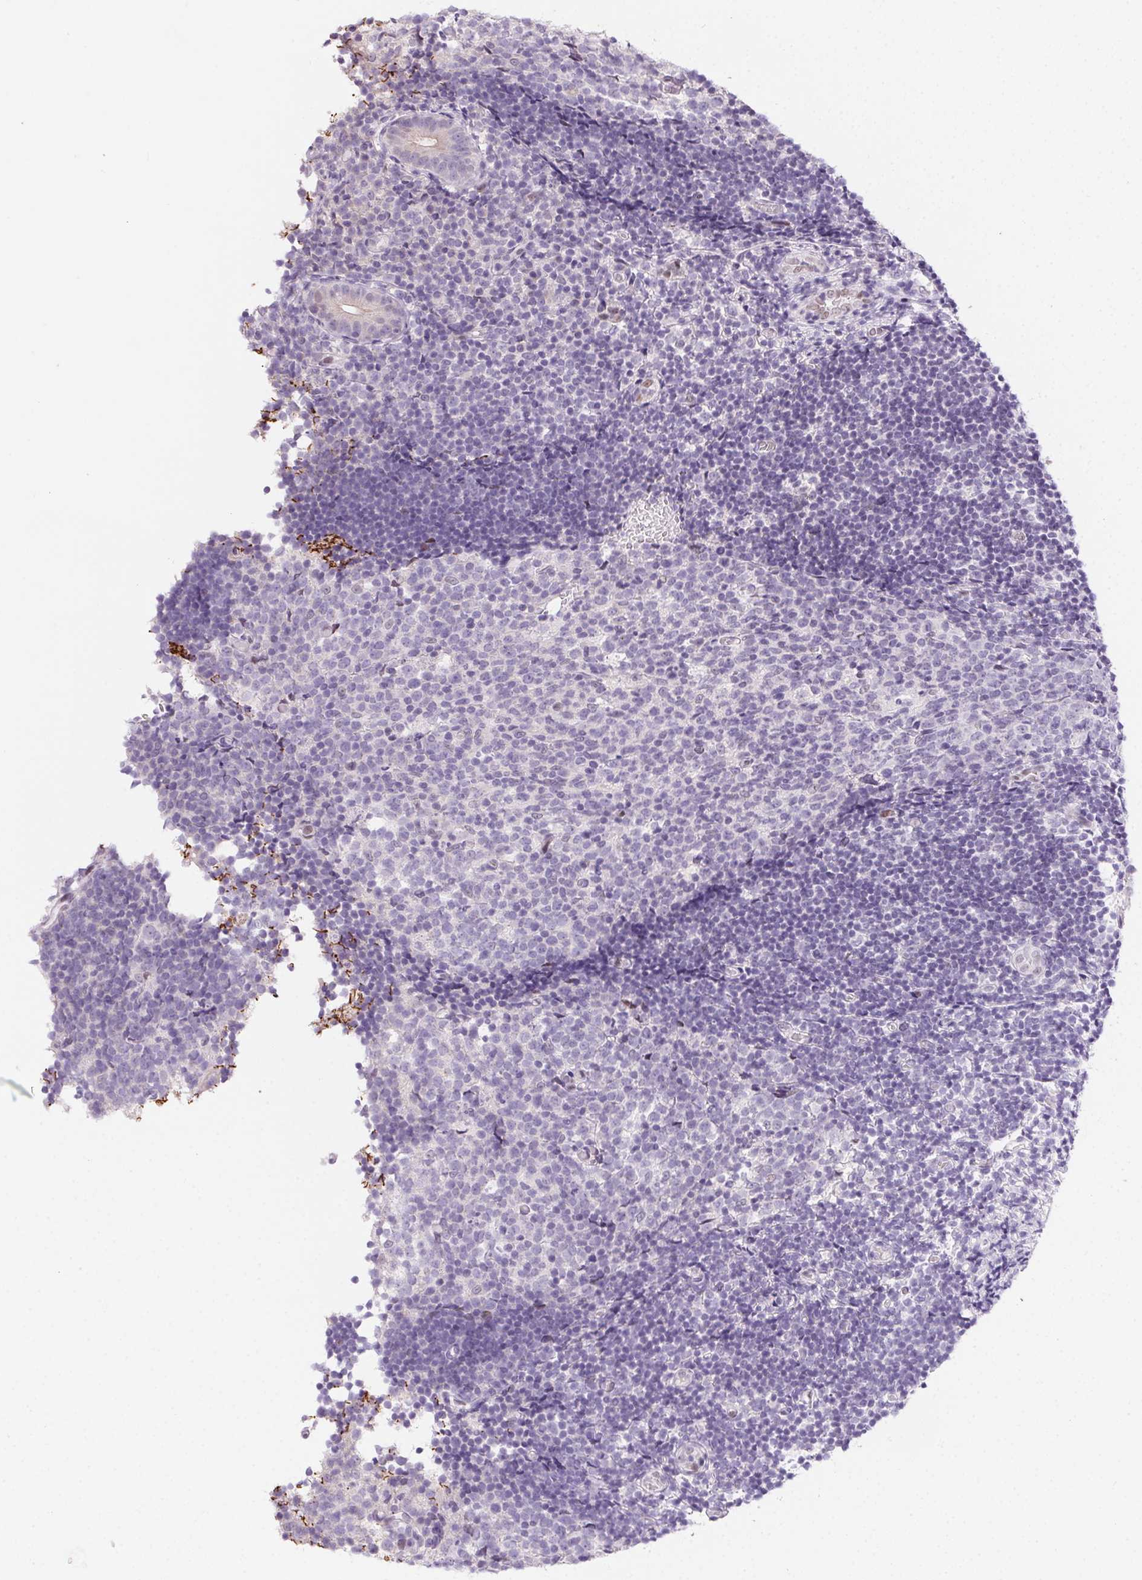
{"staining": {"intensity": "moderate", "quantity": "<25%", "location": "cytoplasmic/membranous"}, "tissue": "appendix", "cell_type": "Glandular cells", "image_type": "normal", "snomed": [{"axis": "morphology", "description": "Normal tissue, NOS"}, {"axis": "topography", "description": "Appendix"}], "caption": "Immunohistochemistry image of normal appendix: human appendix stained using immunohistochemistry demonstrates low levels of moderate protein expression localized specifically in the cytoplasmic/membranous of glandular cells, appearing as a cytoplasmic/membranous brown color.", "gene": "SP9", "patient": {"sex": "female", "age": 32}}